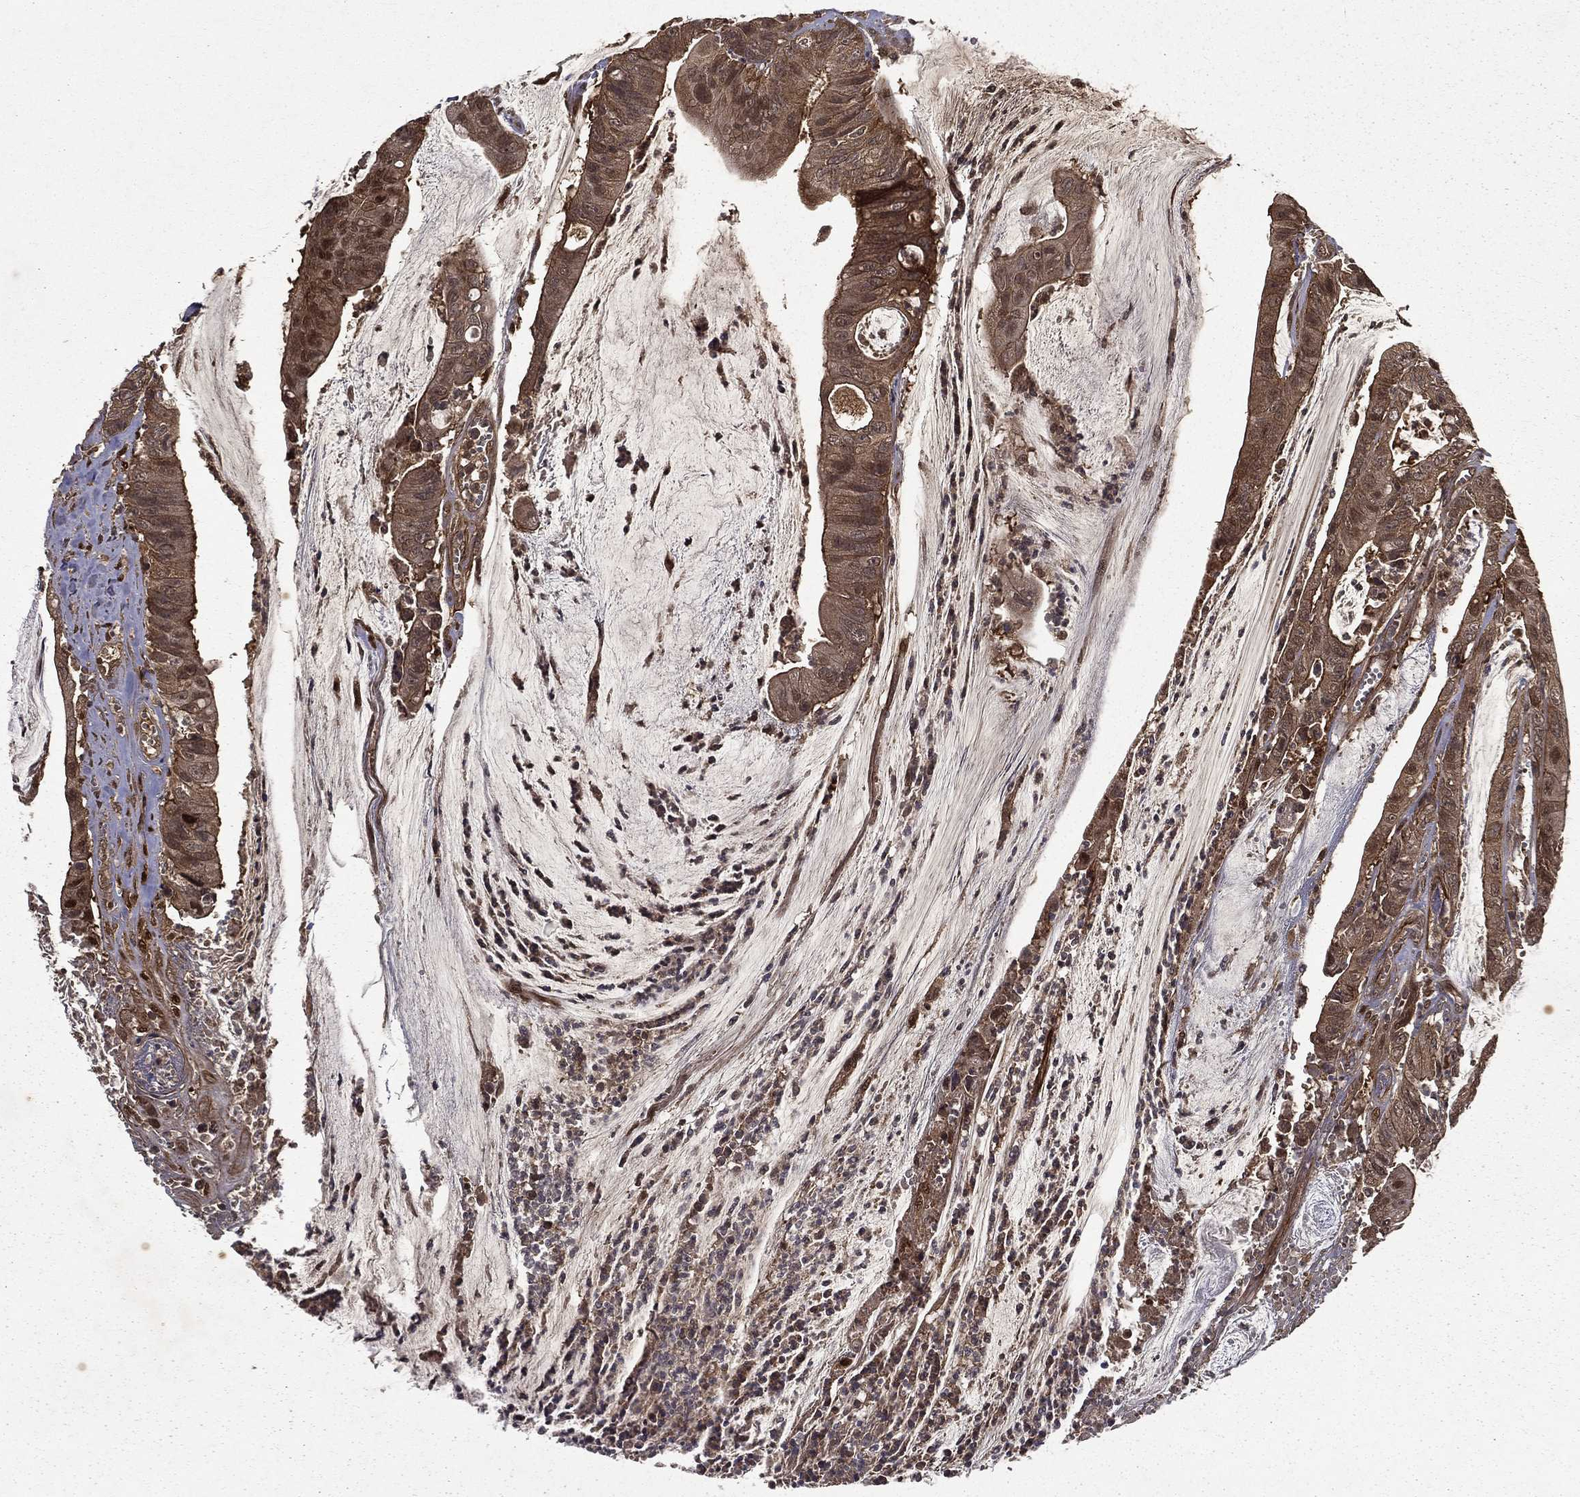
{"staining": {"intensity": "moderate", "quantity": ">75%", "location": "cytoplasmic/membranous"}, "tissue": "colorectal cancer", "cell_type": "Tumor cells", "image_type": "cancer", "snomed": [{"axis": "morphology", "description": "Adenocarcinoma, NOS"}, {"axis": "topography", "description": "Colon"}], "caption": "Immunohistochemical staining of adenocarcinoma (colorectal) reveals moderate cytoplasmic/membranous protein staining in approximately >75% of tumor cells.", "gene": "FGD1", "patient": {"sex": "female", "age": 69}}